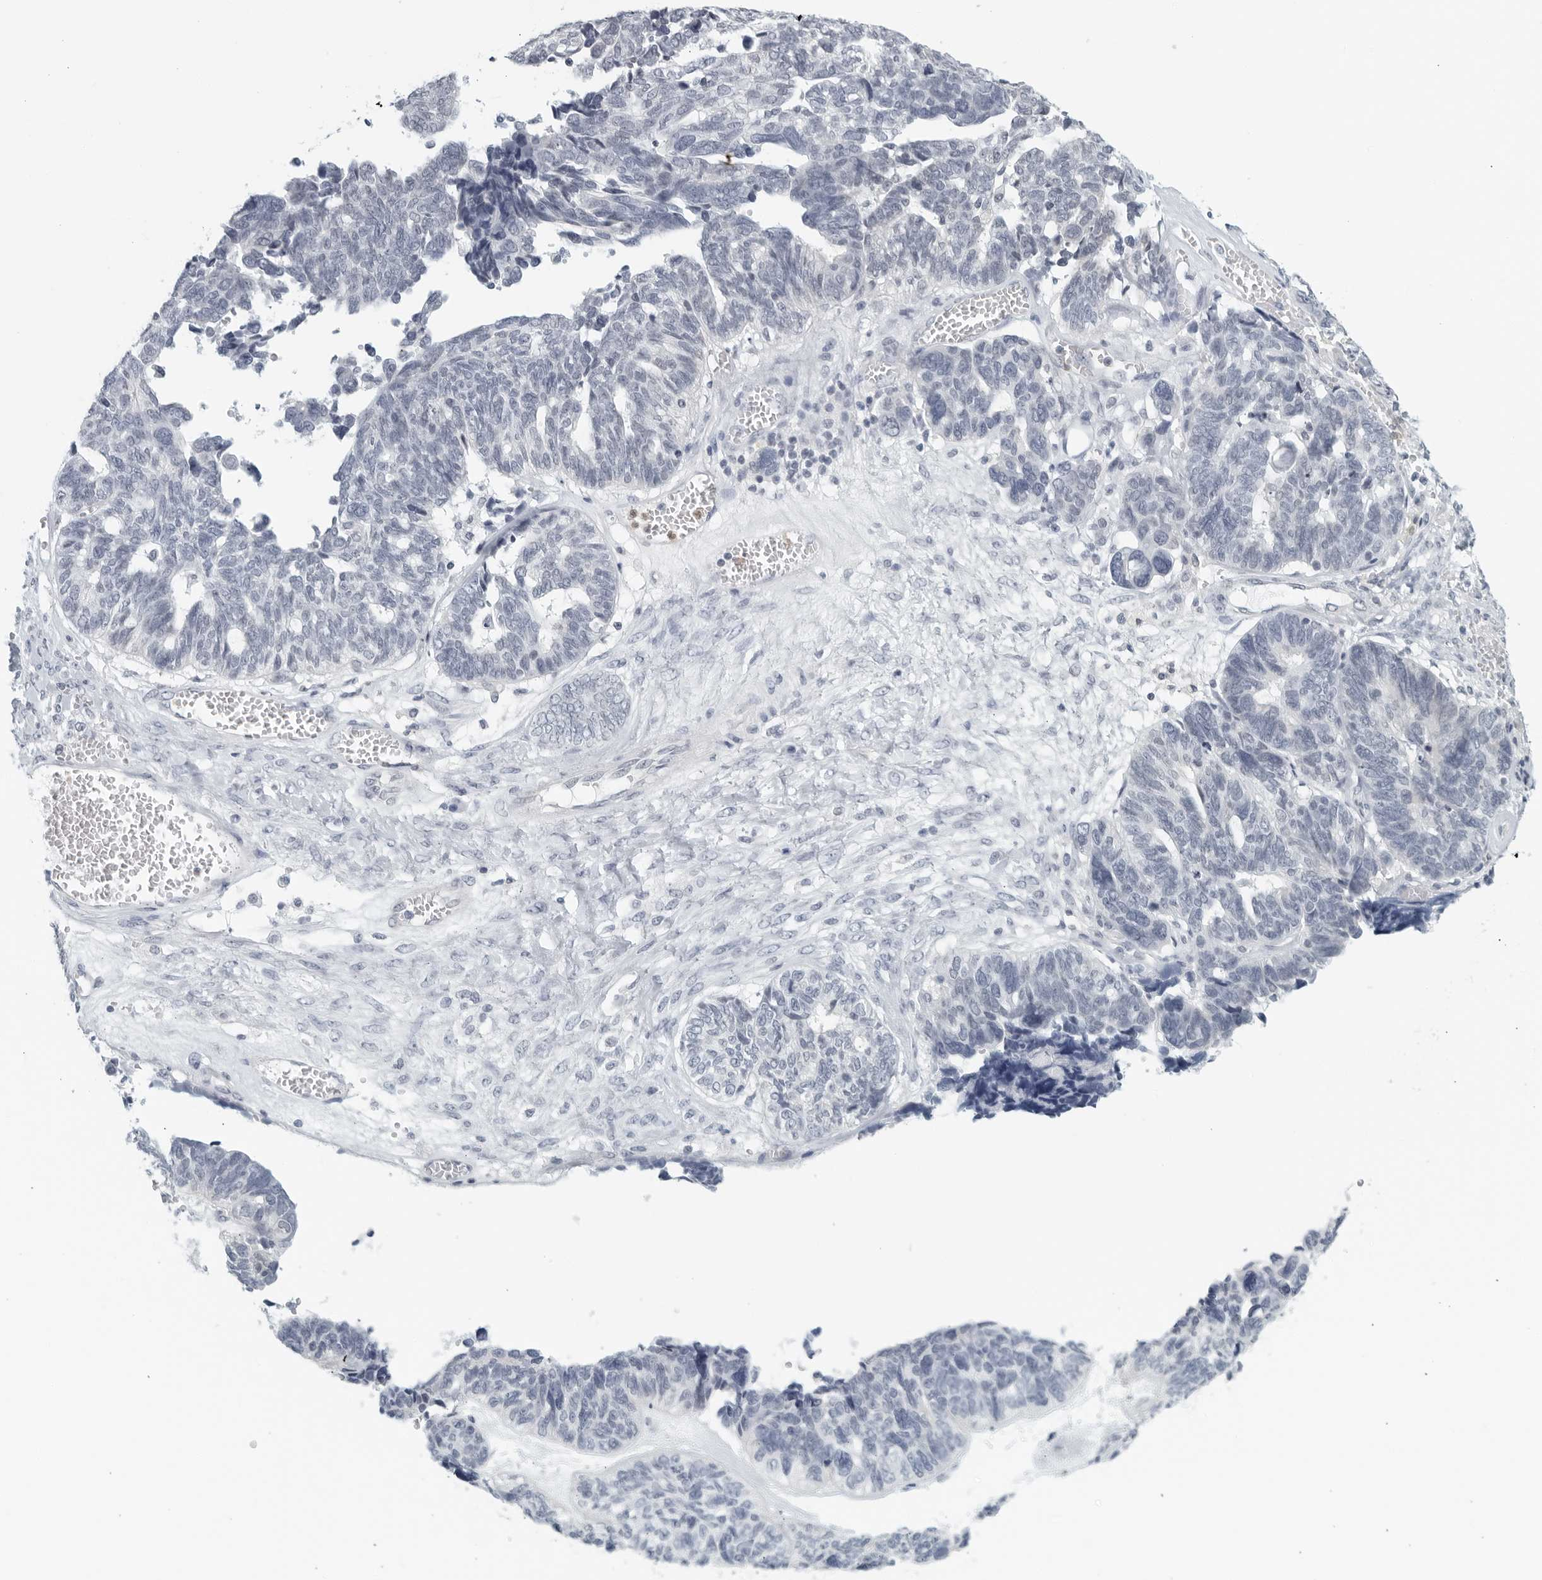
{"staining": {"intensity": "negative", "quantity": "none", "location": "none"}, "tissue": "ovarian cancer", "cell_type": "Tumor cells", "image_type": "cancer", "snomed": [{"axis": "morphology", "description": "Cystadenocarcinoma, serous, NOS"}, {"axis": "topography", "description": "Ovary"}], "caption": "Immunohistochemistry micrograph of human ovarian cancer stained for a protein (brown), which shows no positivity in tumor cells.", "gene": "KLK7", "patient": {"sex": "female", "age": 79}}